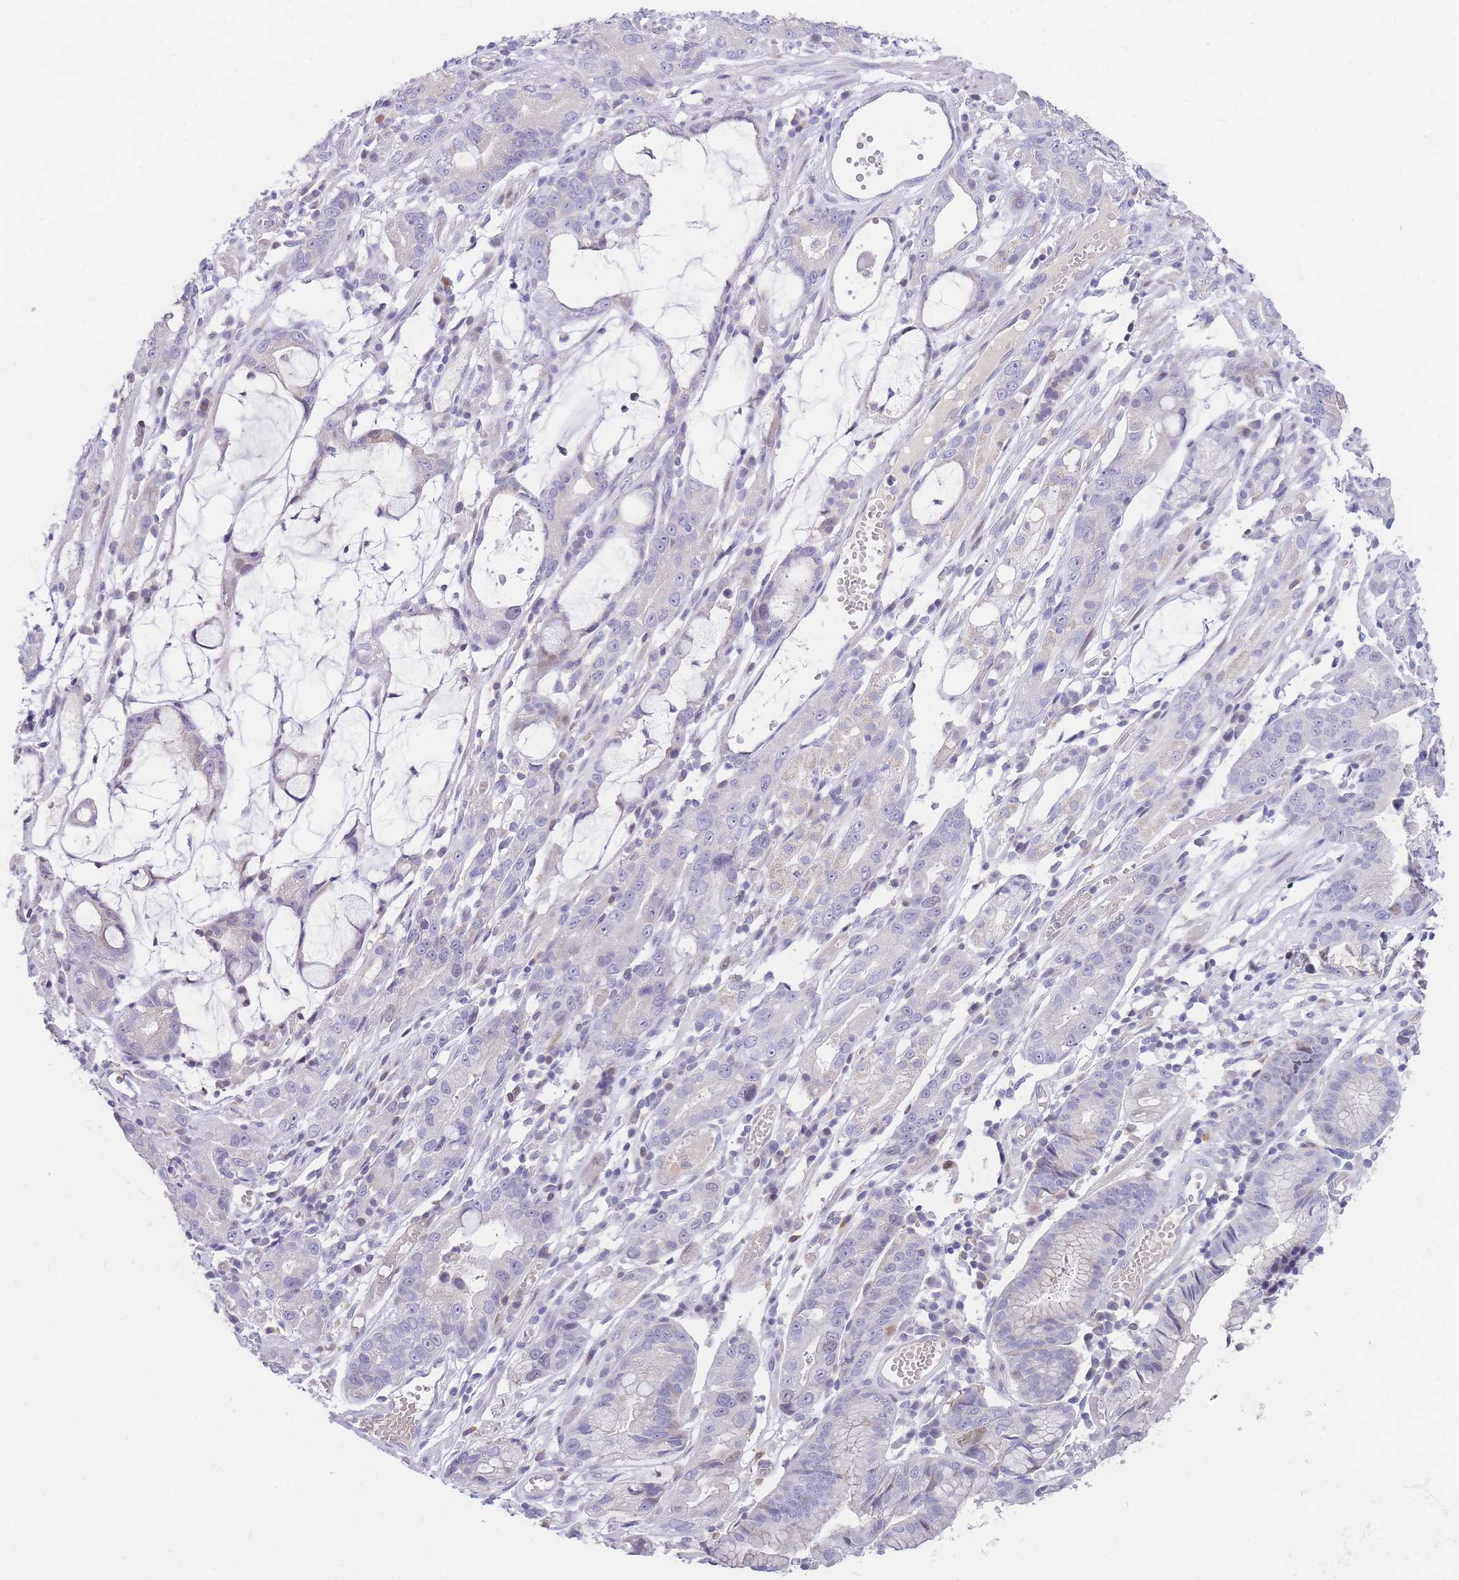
{"staining": {"intensity": "weak", "quantity": "<25%", "location": "nuclear"}, "tissue": "stomach cancer", "cell_type": "Tumor cells", "image_type": "cancer", "snomed": [{"axis": "morphology", "description": "Adenocarcinoma, NOS"}, {"axis": "topography", "description": "Stomach"}], "caption": "A high-resolution photomicrograph shows immunohistochemistry (IHC) staining of stomach cancer (adenocarcinoma), which displays no significant expression in tumor cells.", "gene": "SHCBP1", "patient": {"sex": "male", "age": 55}}